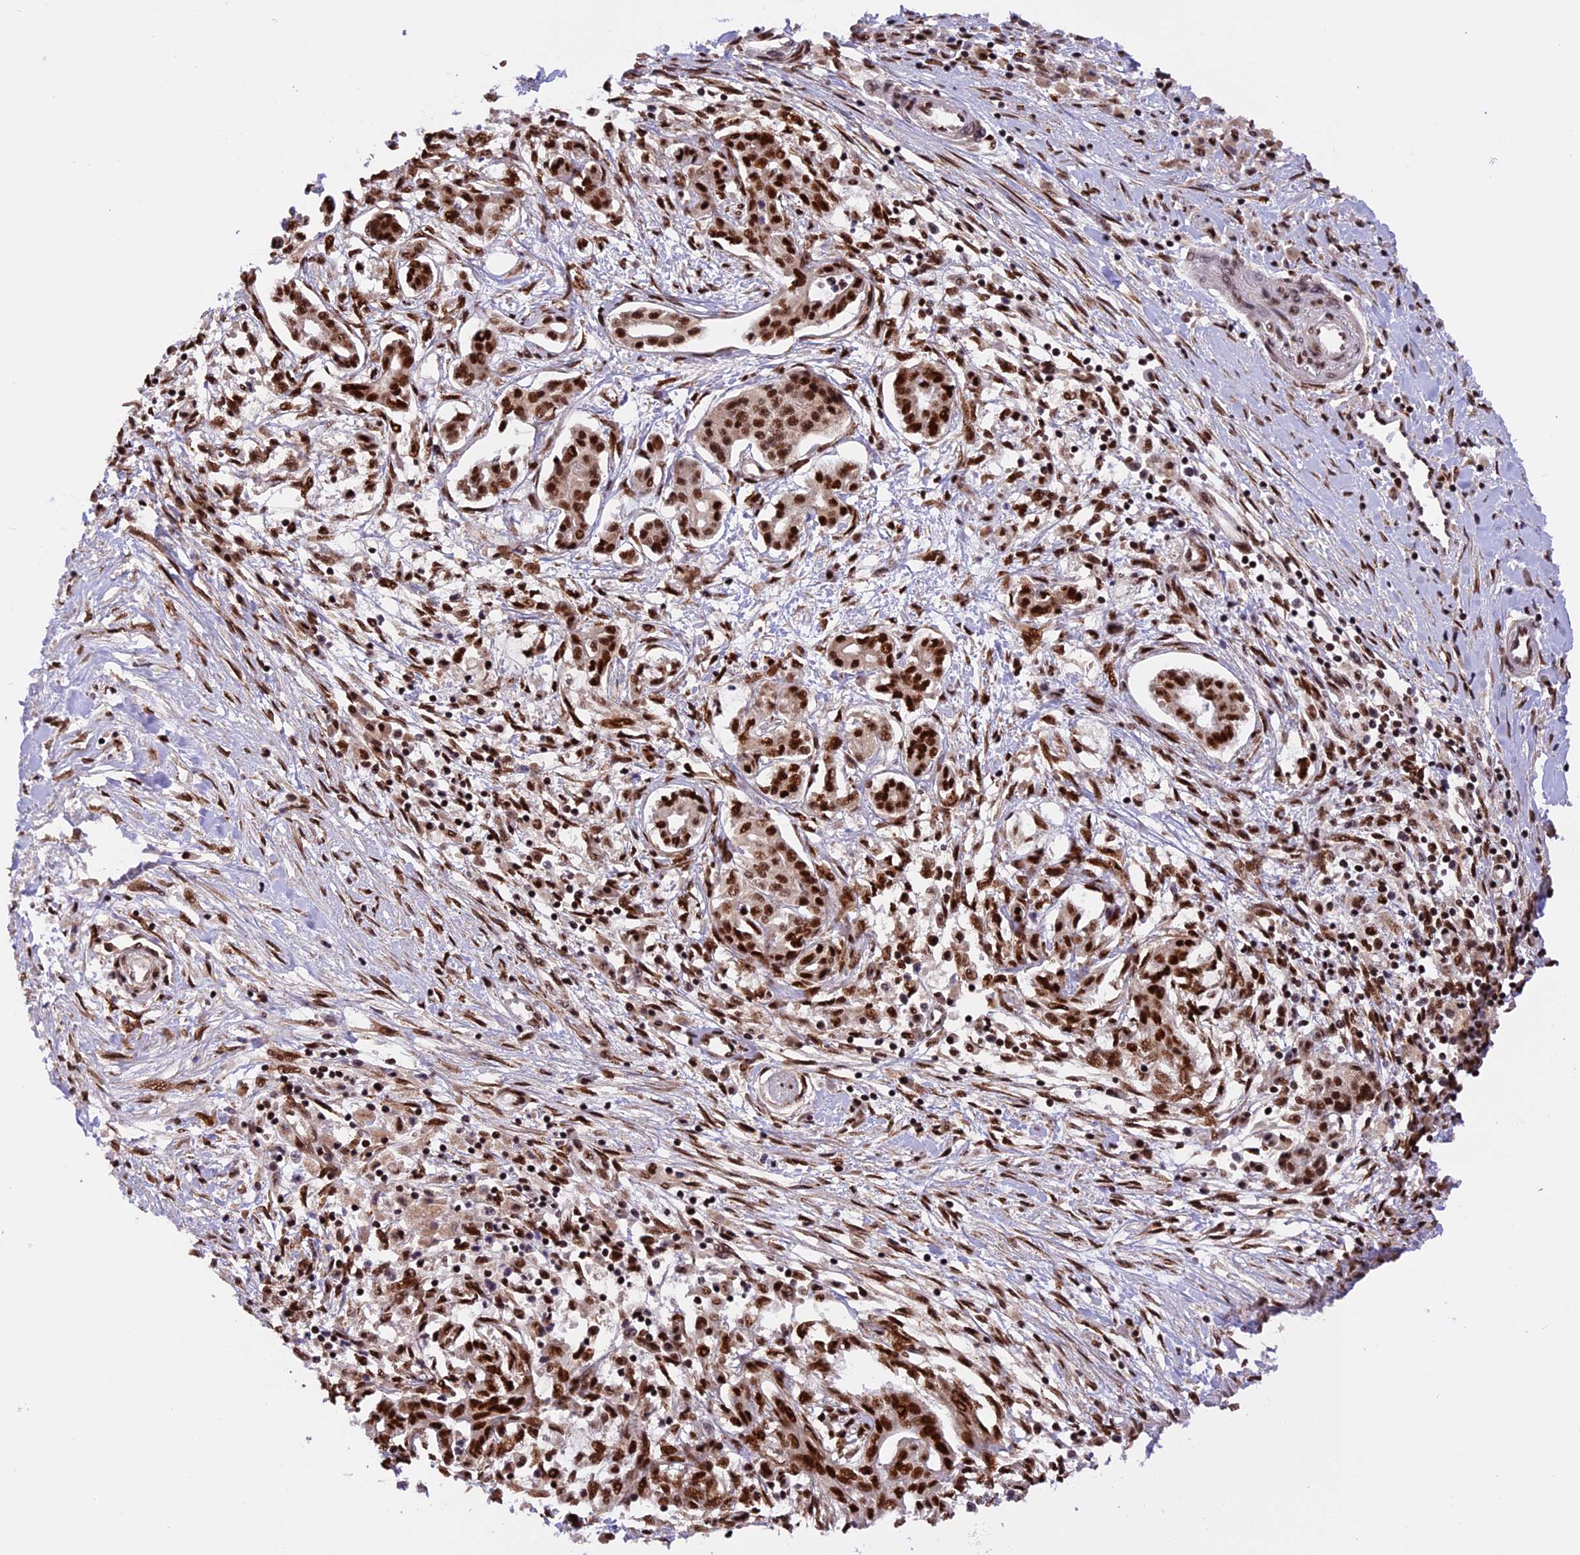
{"staining": {"intensity": "strong", "quantity": ">75%", "location": "nuclear"}, "tissue": "pancreatic cancer", "cell_type": "Tumor cells", "image_type": "cancer", "snomed": [{"axis": "morphology", "description": "Adenocarcinoma, NOS"}, {"axis": "topography", "description": "Pancreas"}], "caption": "Immunohistochemistry (IHC) image of human pancreatic adenocarcinoma stained for a protein (brown), which demonstrates high levels of strong nuclear staining in about >75% of tumor cells.", "gene": "RAMAC", "patient": {"sex": "female", "age": 50}}